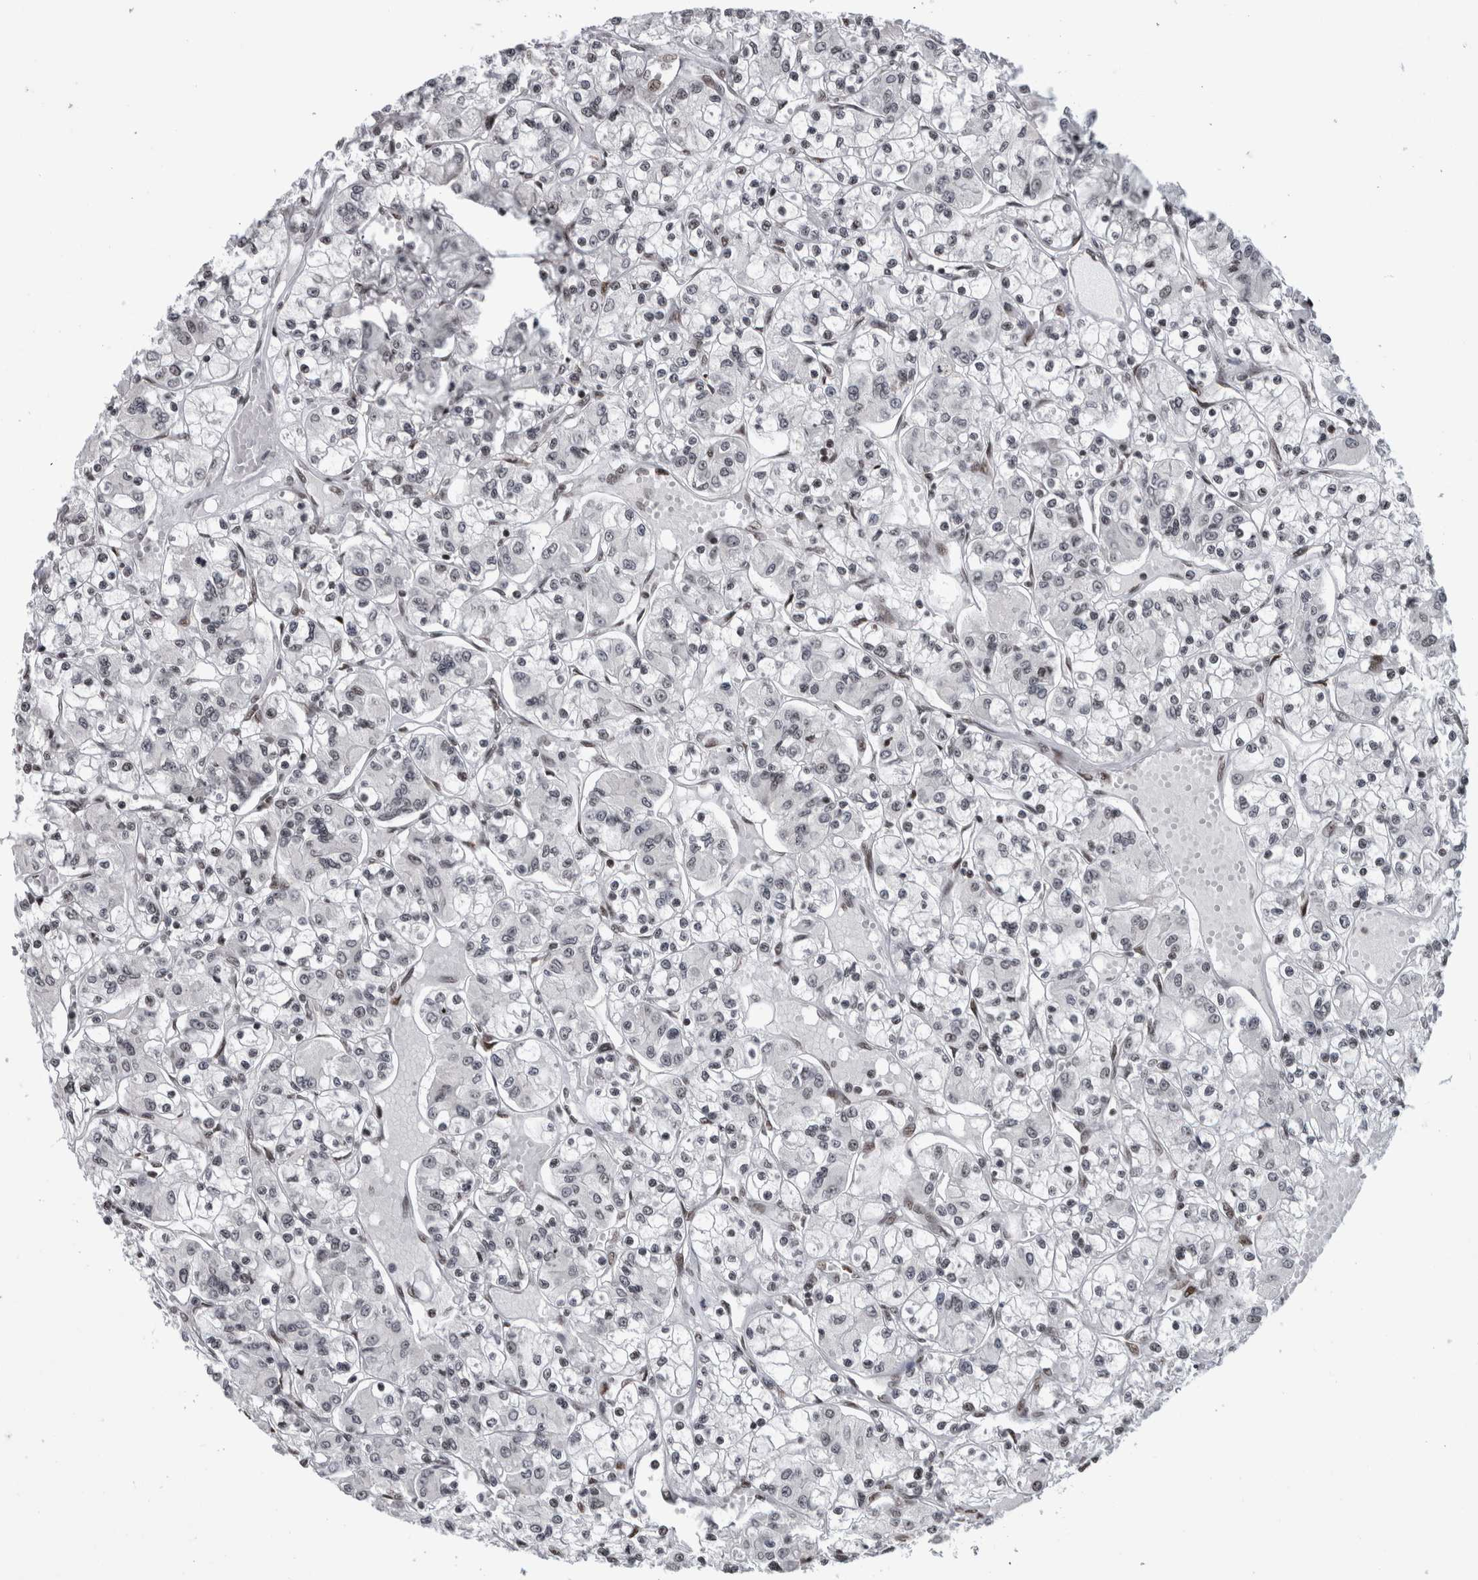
{"staining": {"intensity": "negative", "quantity": "none", "location": "none"}, "tissue": "renal cancer", "cell_type": "Tumor cells", "image_type": "cancer", "snomed": [{"axis": "morphology", "description": "Adenocarcinoma, NOS"}, {"axis": "topography", "description": "Kidney"}], "caption": "Image shows no protein expression in tumor cells of adenocarcinoma (renal) tissue.", "gene": "ZSCAN2", "patient": {"sex": "female", "age": 59}}